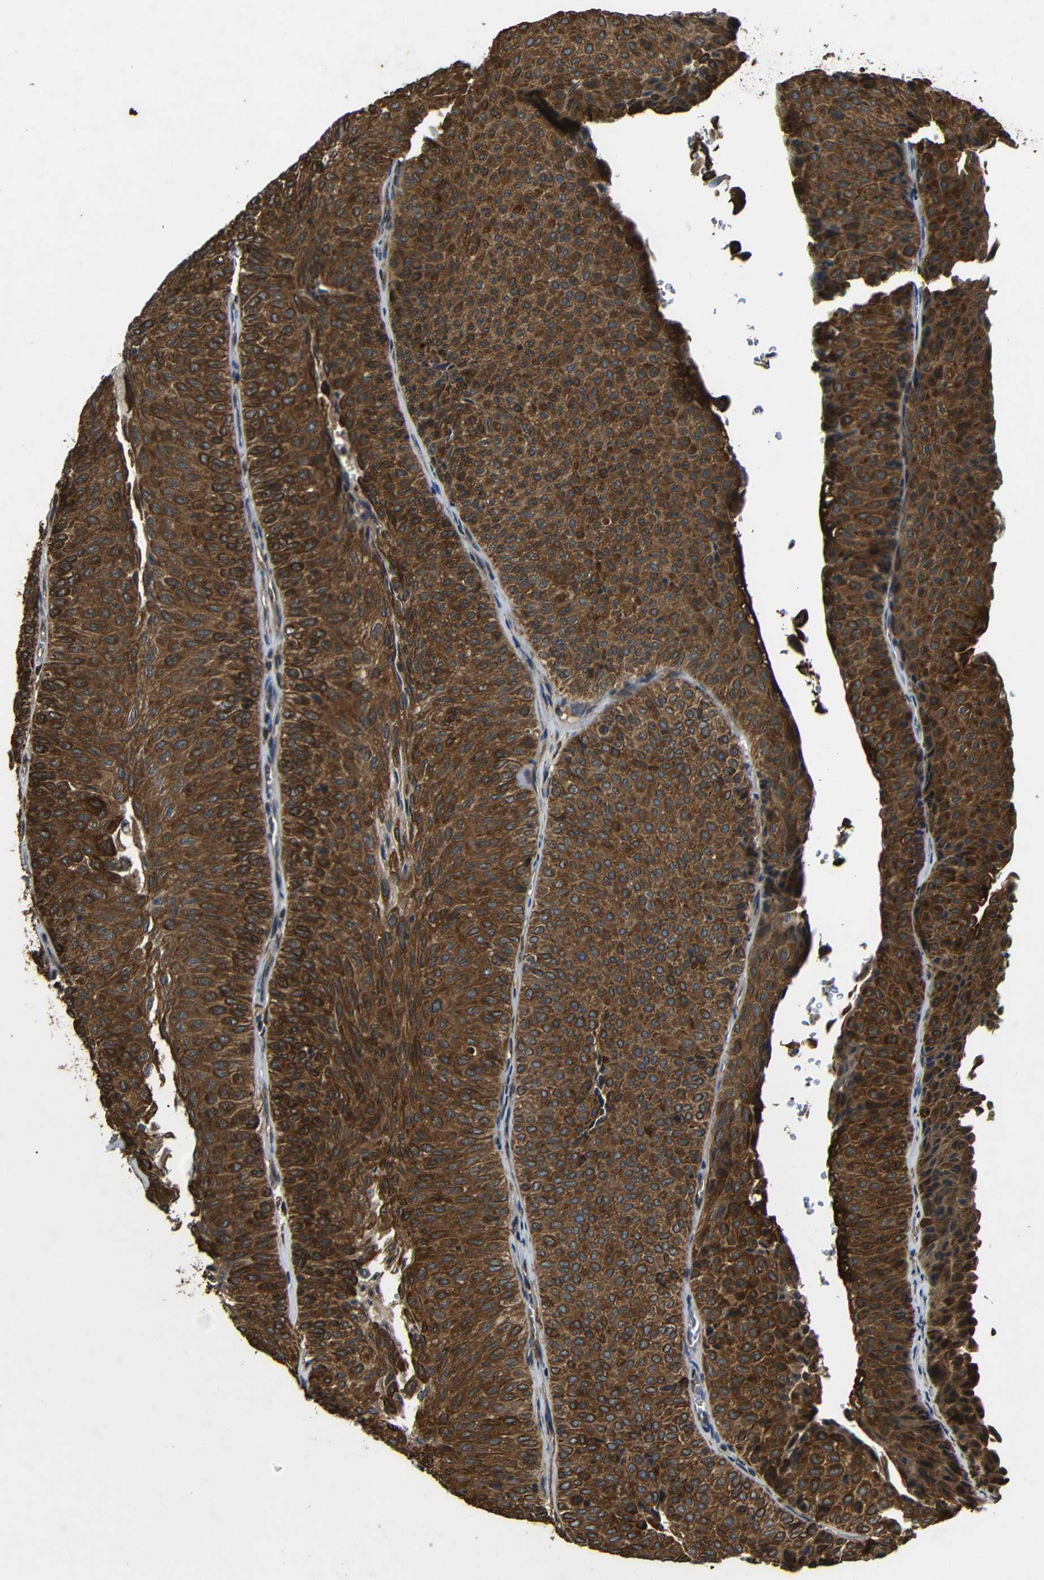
{"staining": {"intensity": "strong", "quantity": ">75%", "location": "cytoplasmic/membranous"}, "tissue": "urothelial cancer", "cell_type": "Tumor cells", "image_type": "cancer", "snomed": [{"axis": "morphology", "description": "Urothelial carcinoma, Low grade"}, {"axis": "topography", "description": "Urinary bladder"}], "caption": "This is a micrograph of IHC staining of urothelial cancer, which shows strong expression in the cytoplasmic/membranous of tumor cells.", "gene": "TRPC1", "patient": {"sex": "male", "age": 78}}